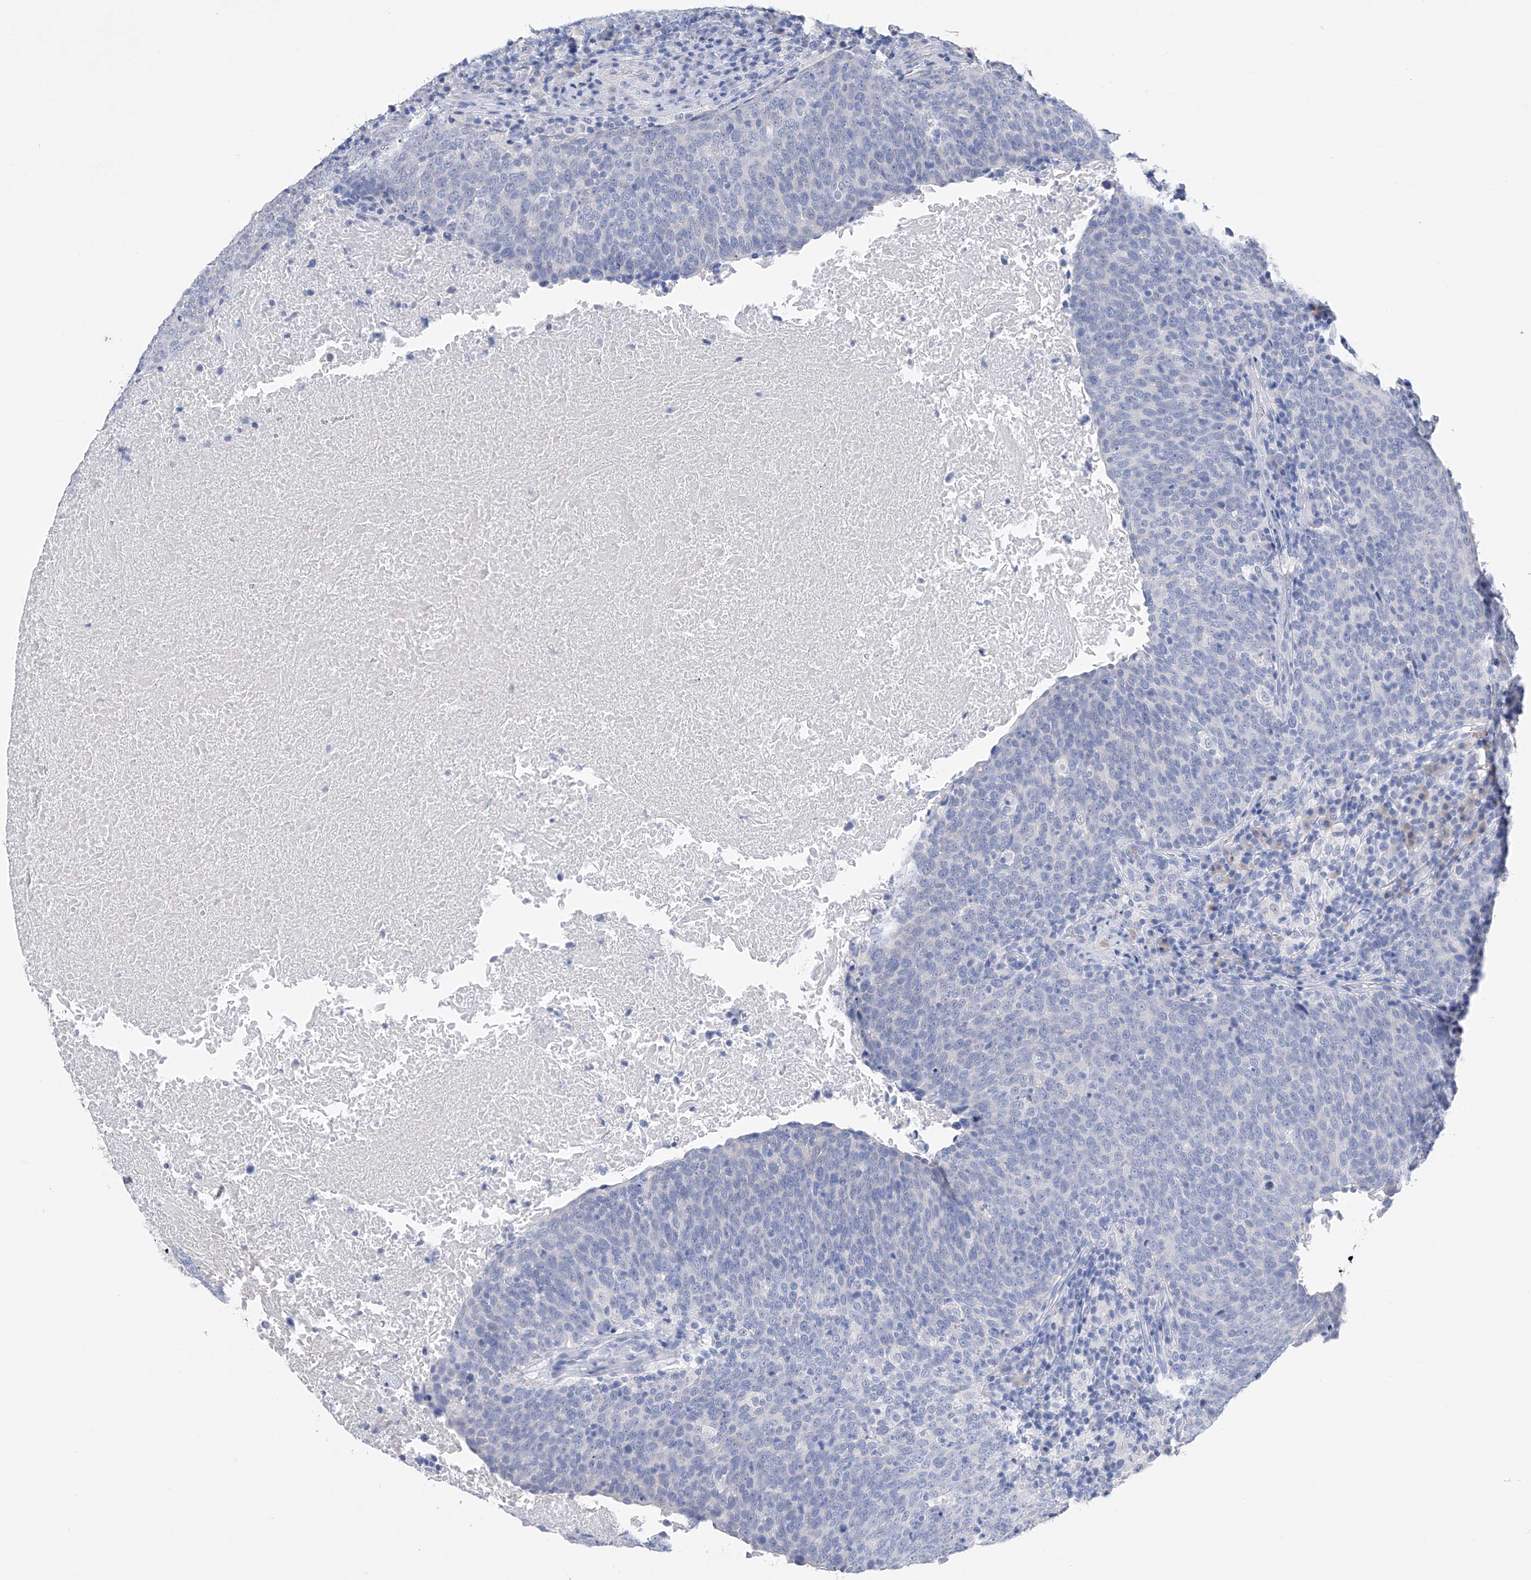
{"staining": {"intensity": "negative", "quantity": "none", "location": "none"}, "tissue": "head and neck cancer", "cell_type": "Tumor cells", "image_type": "cancer", "snomed": [{"axis": "morphology", "description": "Squamous cell carcinoma, NOS"}, {"axis": "morphology", "description": "Squamous cell carcinoma, metastatic, NOS"}, {"axis": "topography", "description": "Lymph node"}, {"axis": "topography", "description": "Head-Neck"}], "caption": "Immunohistochemistry (IHC) of human head and neck metastatic squamous cell carcinoma shows no expression in tumor cells.", "gene": "ADRA1A", "patient": {"sex": "male", "age": 62}}